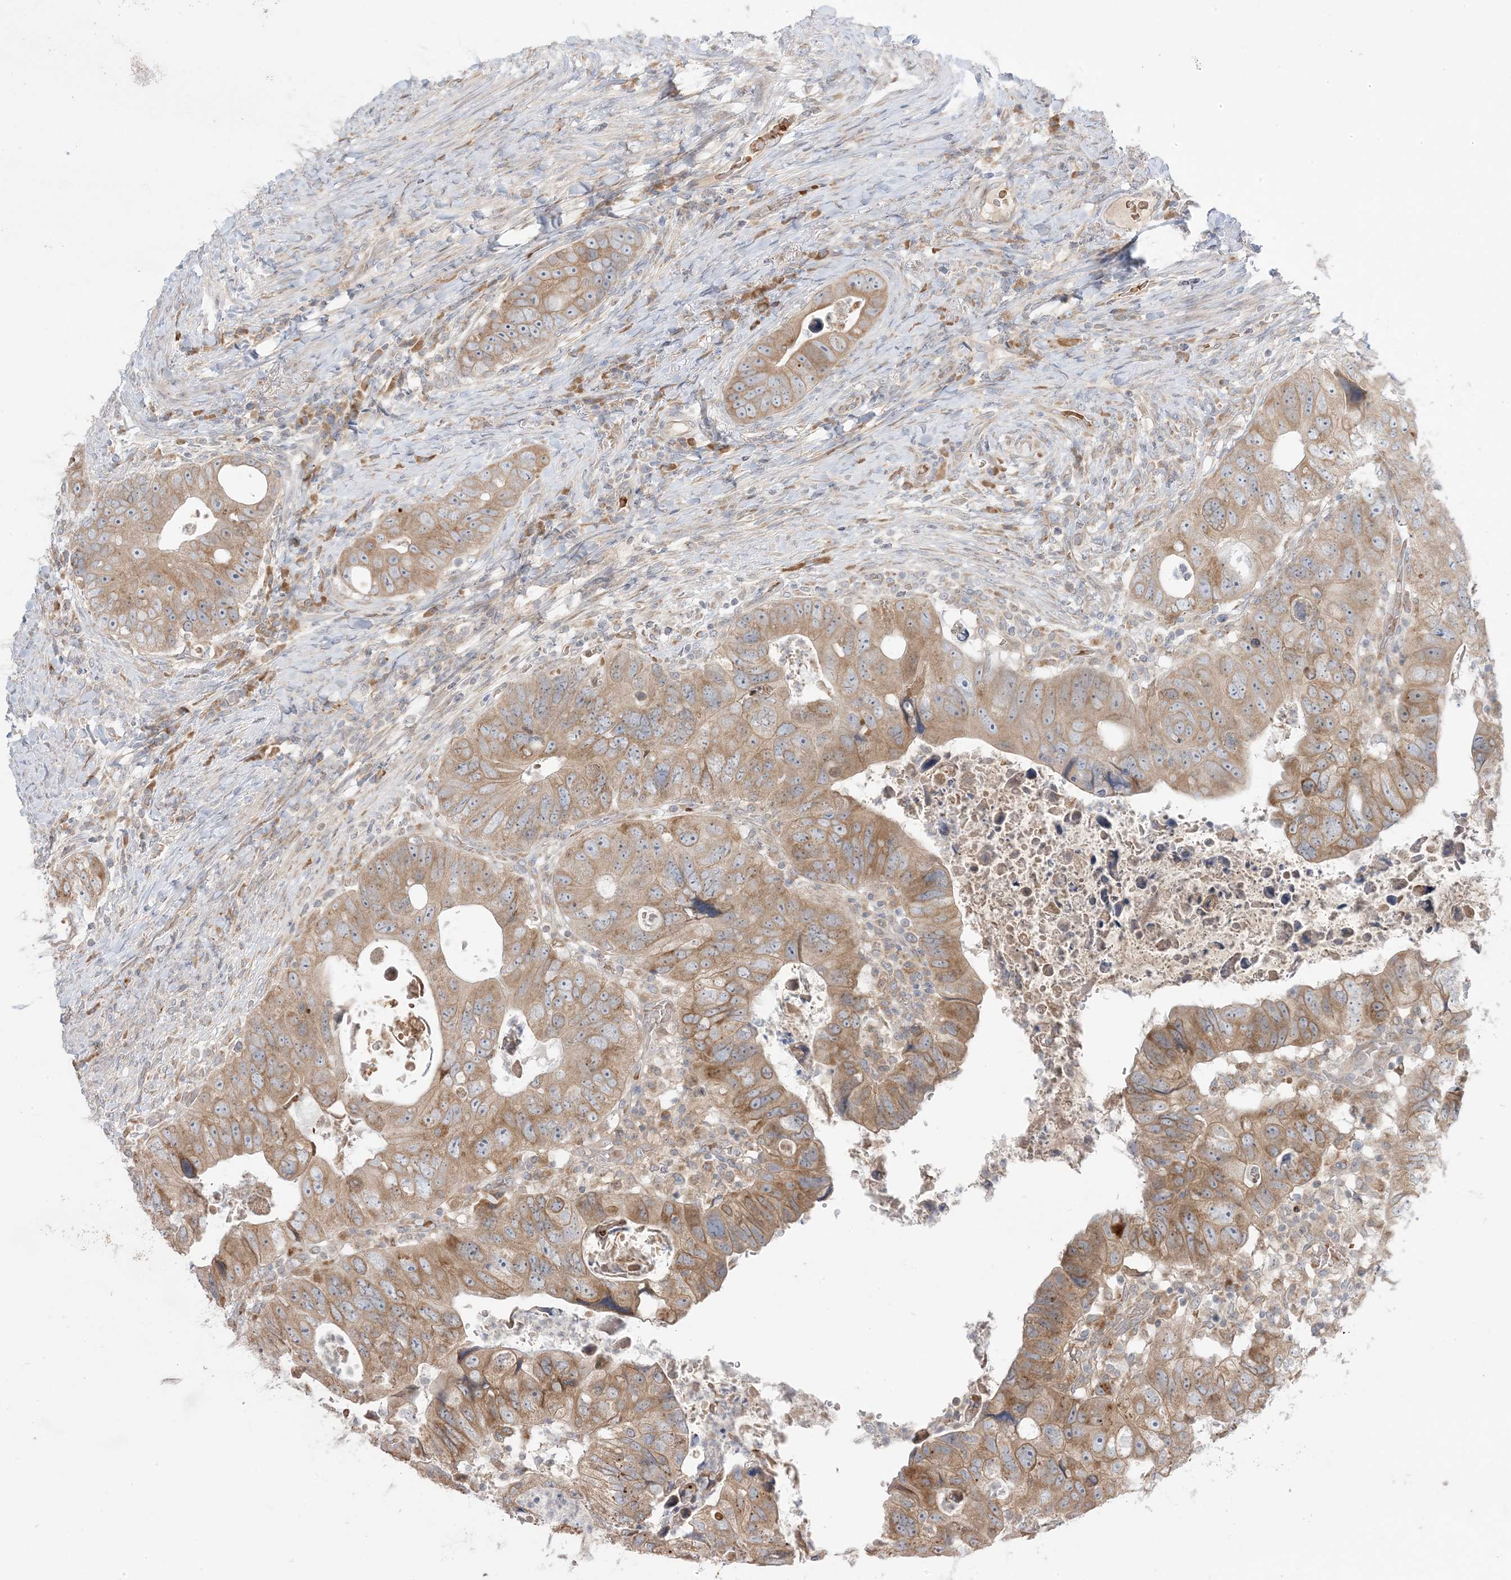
{"staining": {"intensity": "moderate", "quantity": ">75%", "location": "cytoplasmic/membranous"}, "tissue": "colorectal cancer", "cell_type": "Tumor cells", "image_type": "cancer", "snomed": [{"axis": "morphology", "description": "Adenocarcinoma, NOS"}, {"axis": "topography", "description": "Rectum"}], "caption": "The micrograph reveals a brown stain indicating the presence of a protein in the cytoplasmic/membranous of tumor cells in colorectal cancer.", "gene": "MMGT1", "patient": {"sex": "male", "age": 59}}